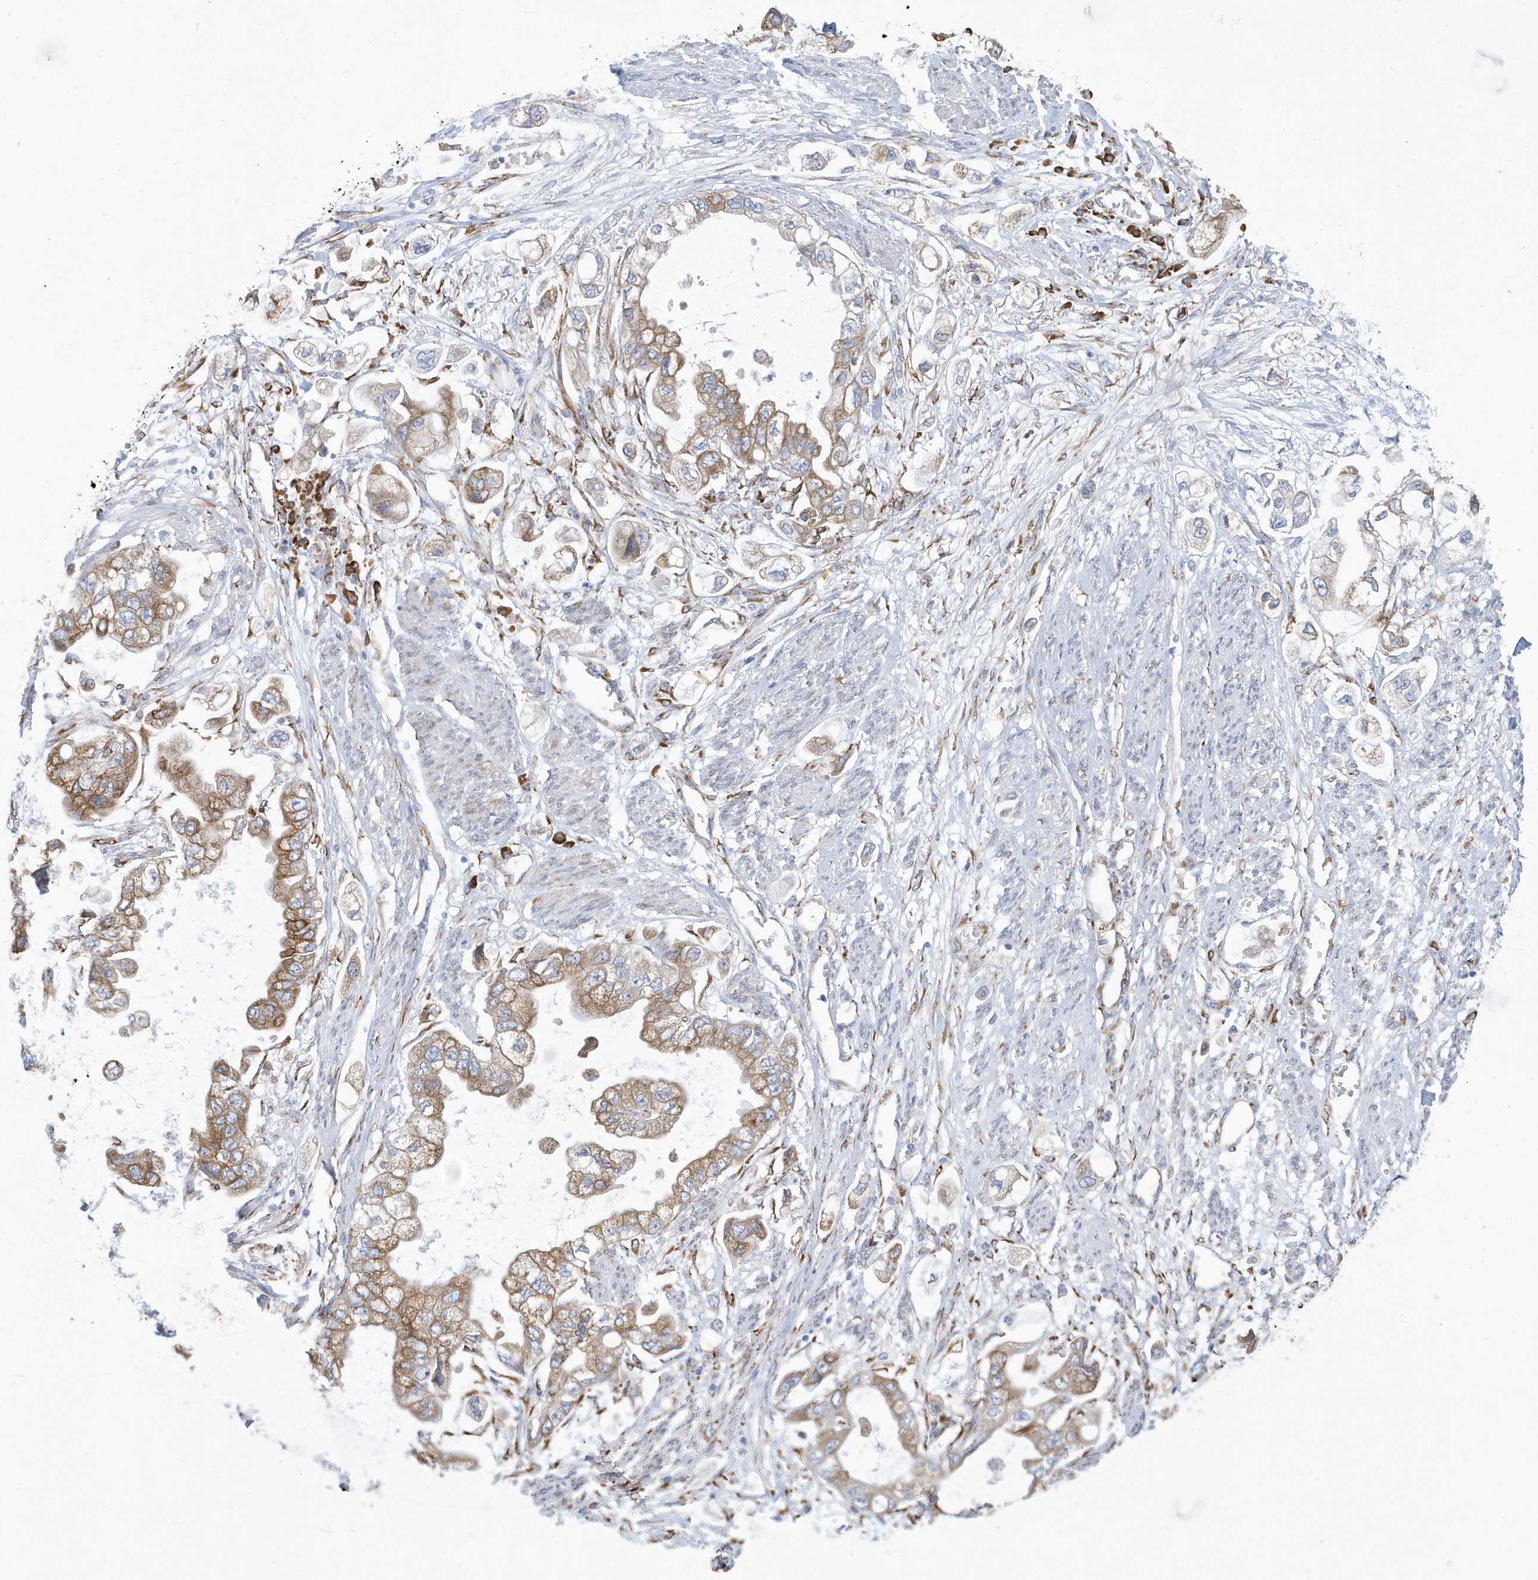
{"staining": {"intensity": "moderate", "quantity": "25%-75%", "location": "cytoplasmic/membranous"}, "tissue": "stomach cancer", "cell_type": "Tumor cells", "image_type": "cancer", "snomed": [{"axis": "morphology", "description": "Adenocarcinoma, NOS"}, {"axis": "topography", "description": "Stomach"}], "caption": "The image exhibits a brown stain indicating the presence of a protein in the cytoplasmic/membranous of tumor cells in stomach cancer. The staining was performed using DAB (3,3'-diaminobenzidine) to visualize the protein expression in brown, while the nuclei were stained in blue with hematoxylin (Magnification: 20x).", "gene": "DCAF1", "patient": {"sex": "male", "age": 62}}